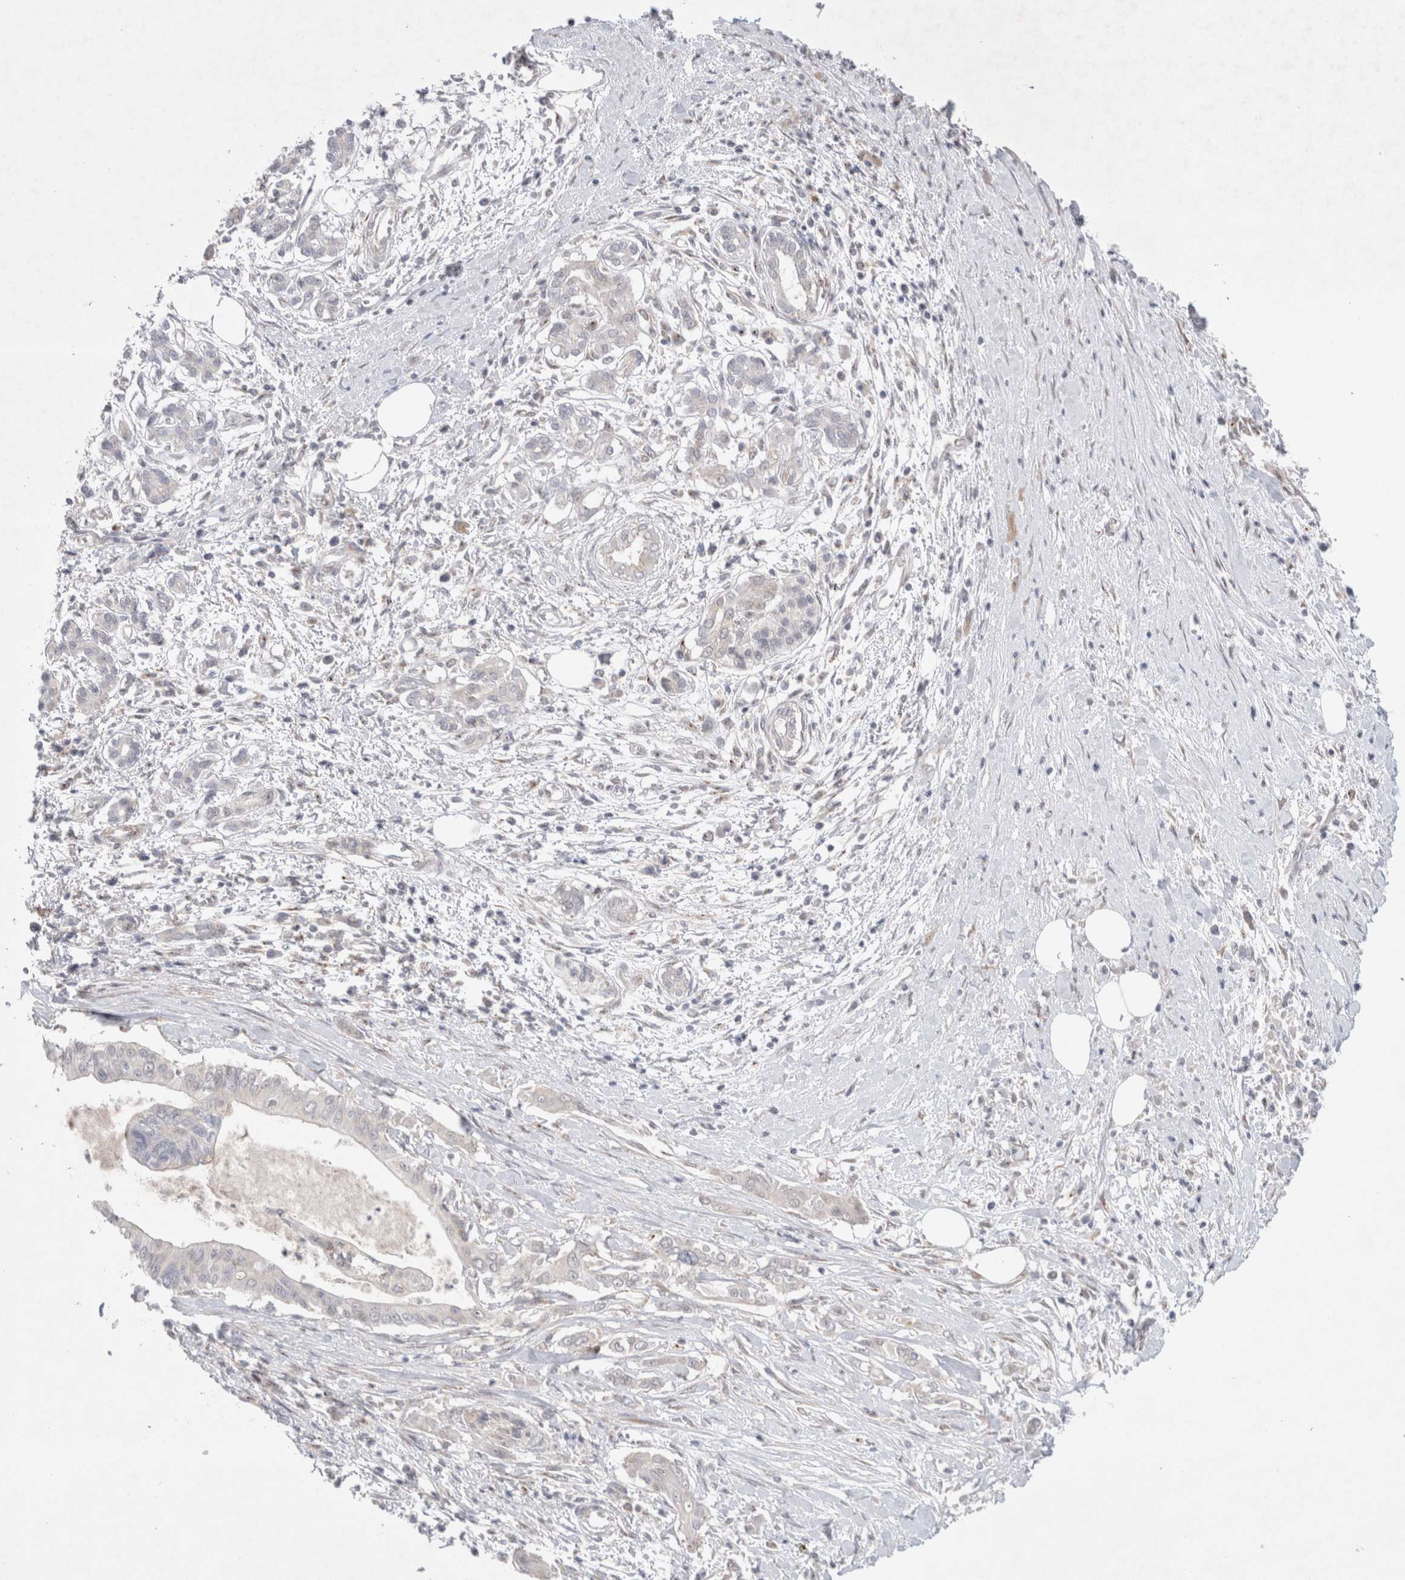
{"staining": {"intensity": "negative", "quantity": "none", "location": "none"}, "tissue": "pancreatic cancer", "cell_type": "Tumor cells", "image_type": "cancer", "snomed": [{"axis": "morphology", "description": "Adenocarcinoma, NOS"}, {"axis": "topography", "description": "Pancreas"}], "caption": "Histopathology image shows no protein positivity in tumor cells of pancreatic cancer (adenocarcinoma) tissue.", "gene": "BICD2", "patient": {"sex": "male", "age": 58}}